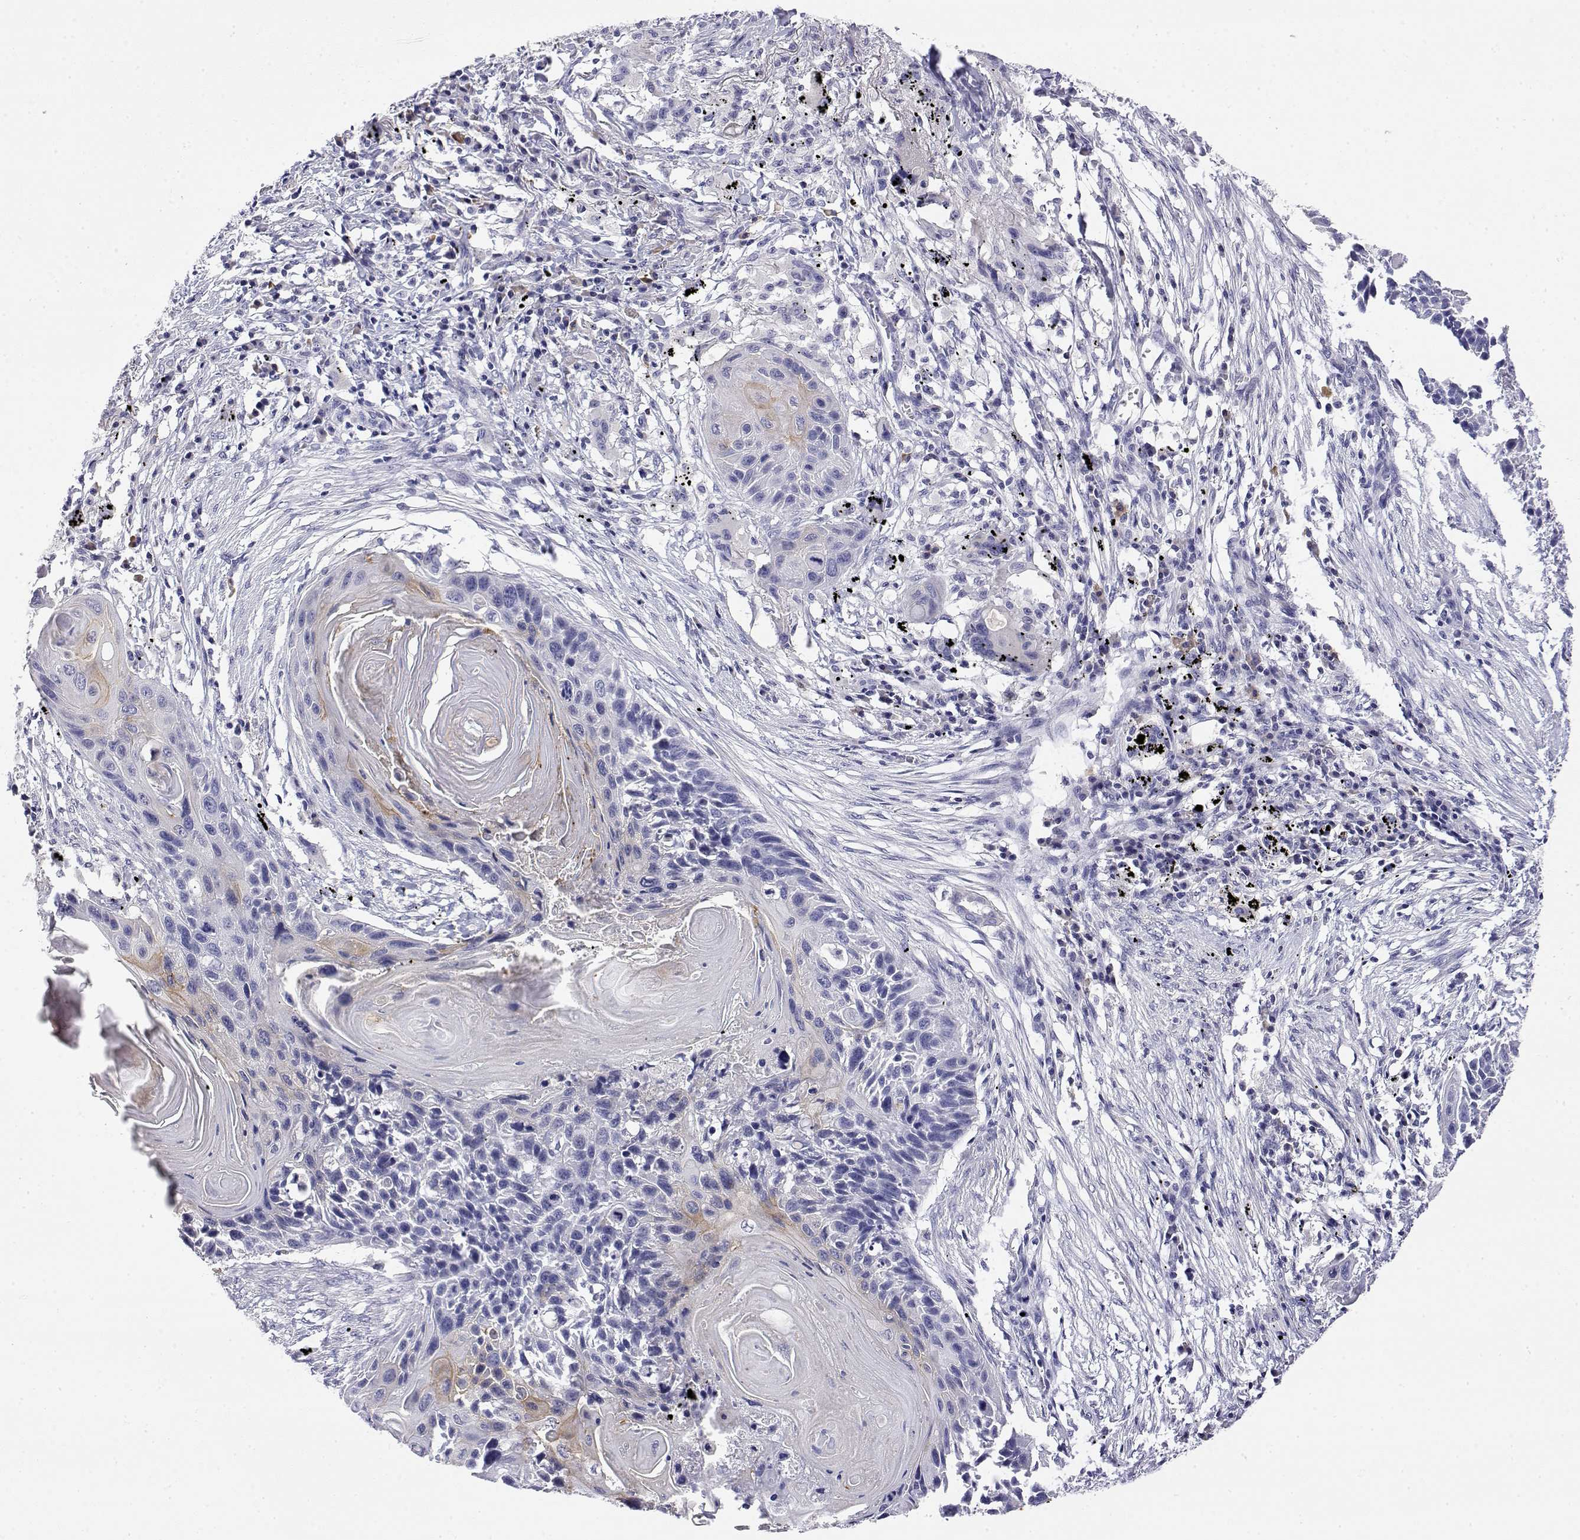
{"staining": {"intensity": "weak", "quantity": "<25%", "location": "cytoplasmic/membranous"}, "tissue": "lung cancer", "cell_type": "Tumor cells", "image_type": "cancer", "snomed": [{"axis": "morphology", "description": "Squamous cell carcinoma, NOS"}, {"axis": "topography", "description": "Lung"}], "caption": "Immunohistochemical staining of human squamous cell carcinoma (lung) displays no significant expression in tumor cells. (Stains: DAB (3,3'-diaminobenzidine) immunohistochemistry (IHC) with hematoxylin counter stain, Microscopy: brightfield microscopy at high magnification).", "gene": "LY6D", "patient": {"sex": "male", "age": 78}}